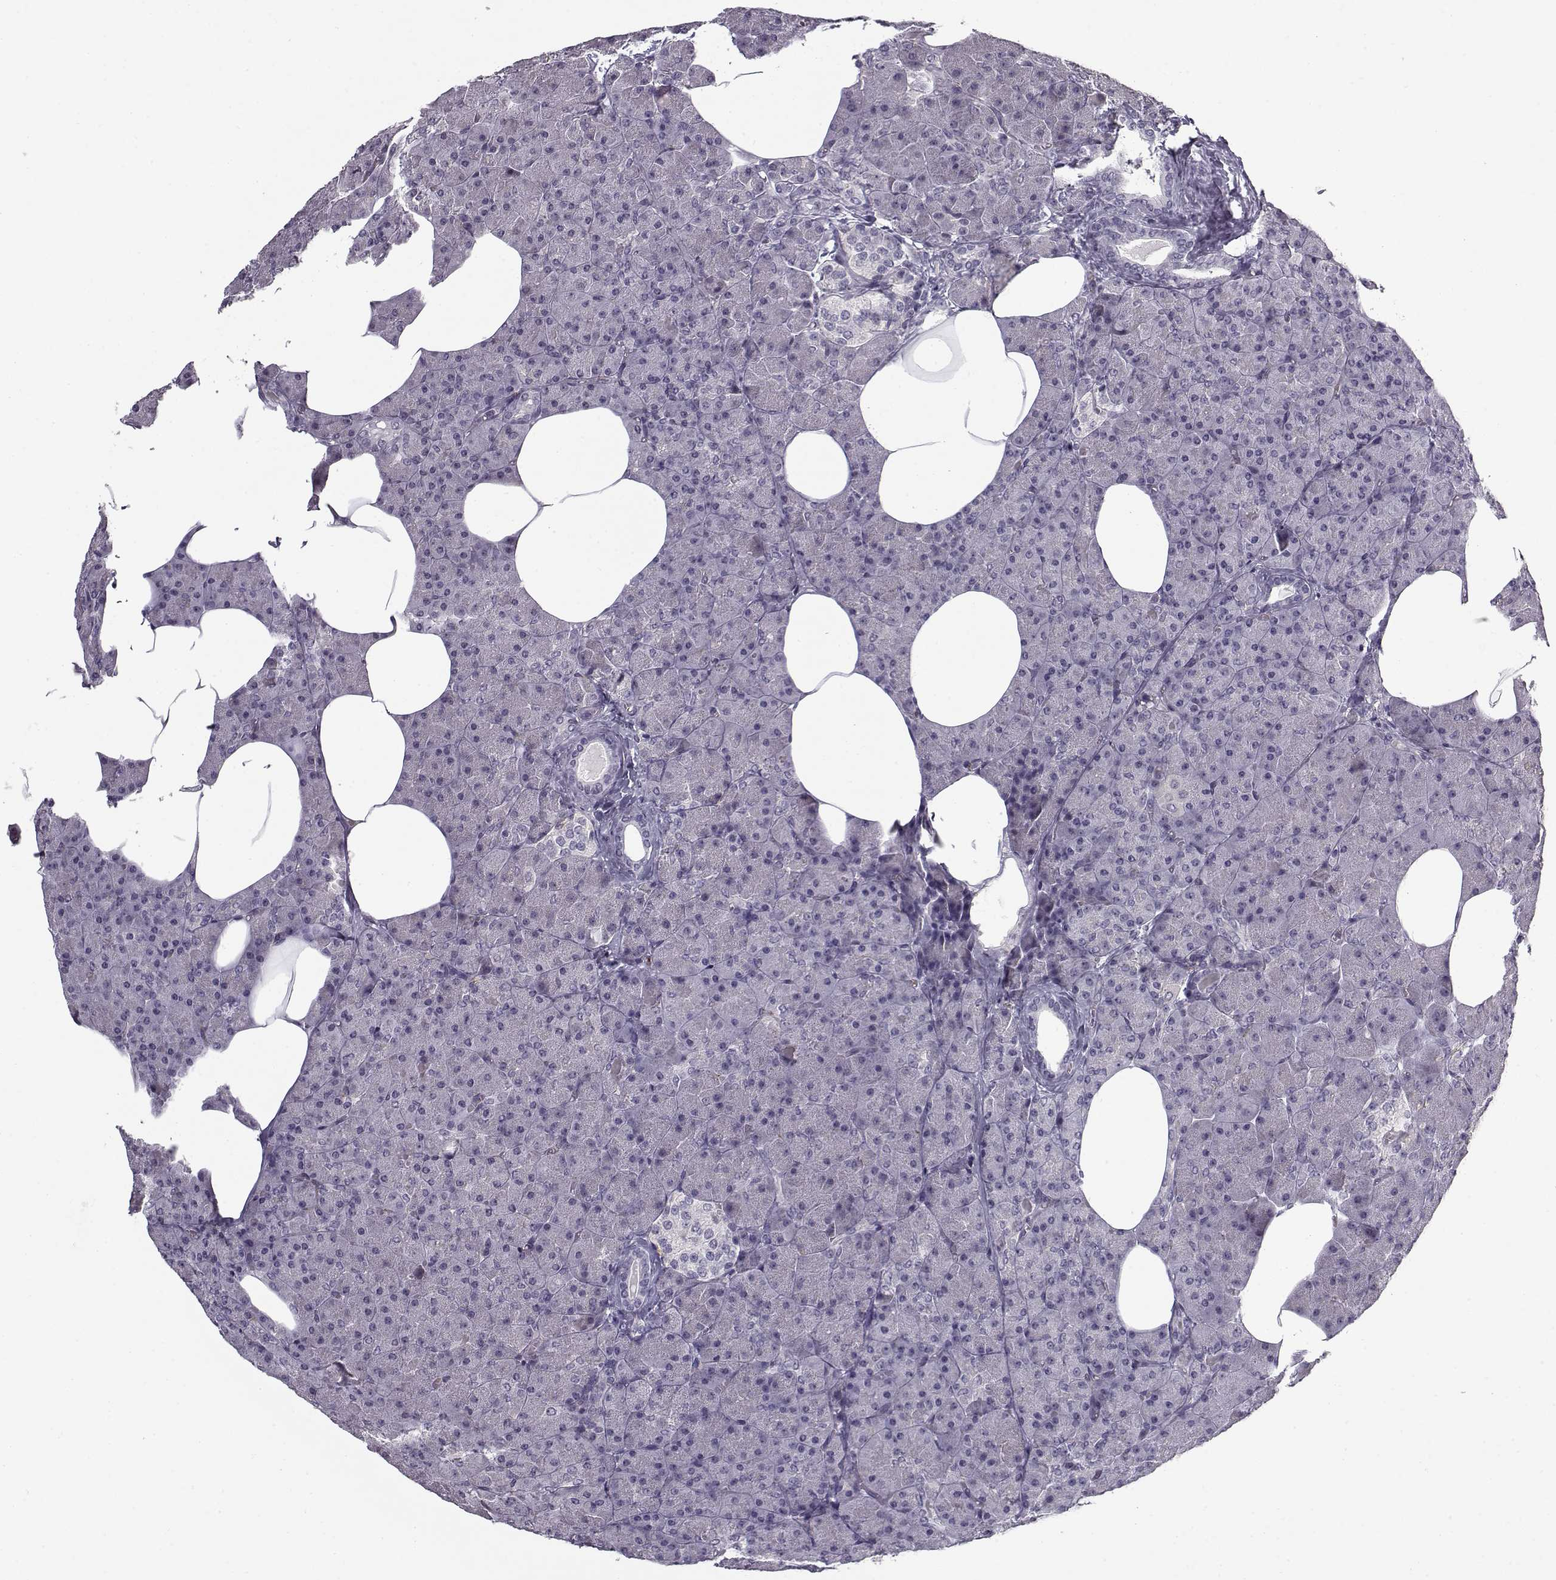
{"staining": {"intensity": "negative", "quantity": "none", "location": "none"}, "tissue": "pancreas", "cell_type": "Exocrine glandular cells", "image_type": "normal", "snomed": [{"axis": "morphology", "description": "Normal tissue, NOS"}, {"axis": "topography", "description": "Pancreas"}], "caption": "Protein analysis of unremarkable pancreas reveals no significant expression in exocrine glandular cells.", "gene": "SNCA", "patient": {"sex": "female", "age": 45}}